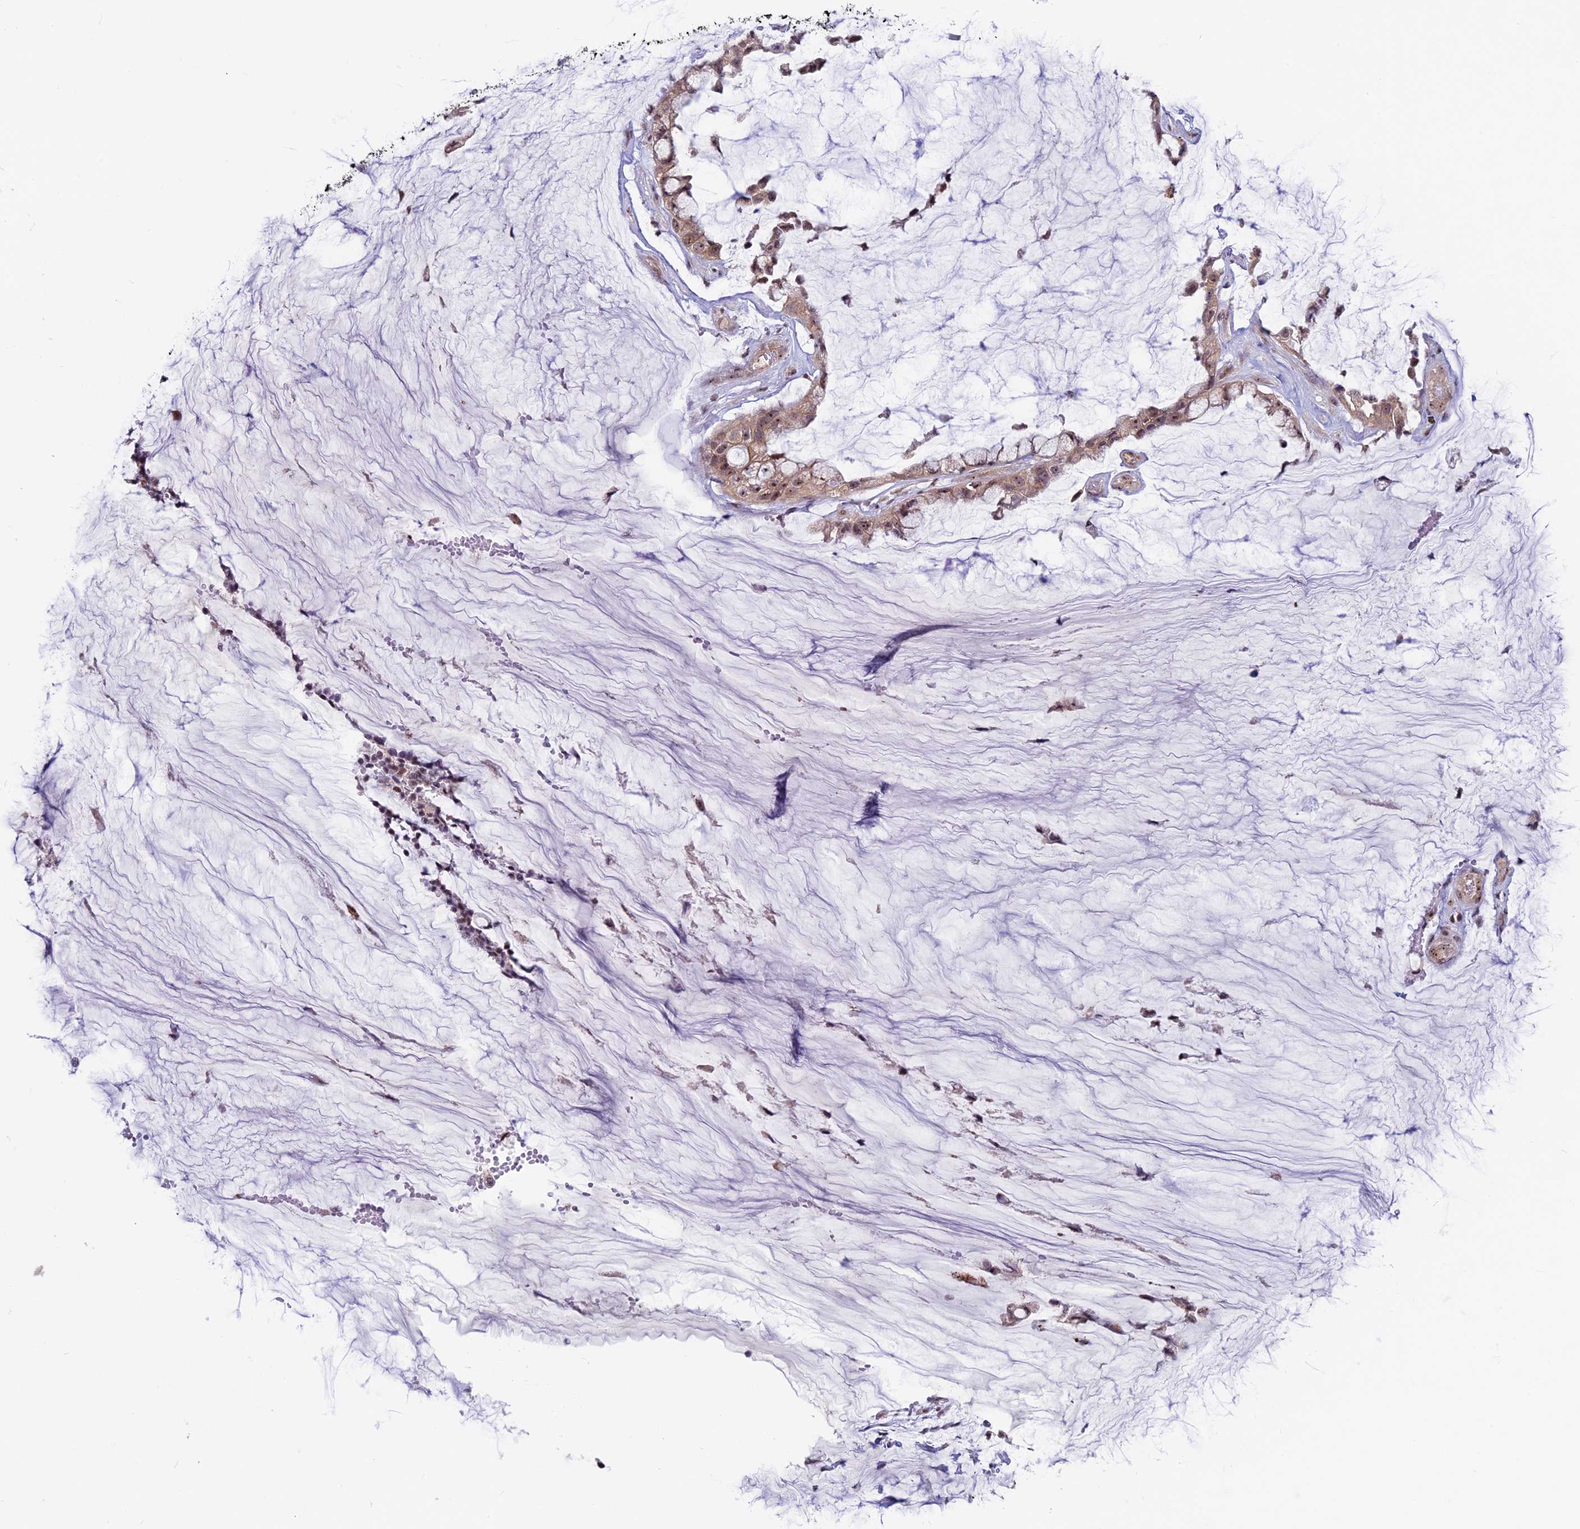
{"staining": {"intensity": "weak", "quantity": ">75%", "location": "nuclear"}, "tissue": "ovarian cancer", "cell_type": "Tumor cells", "image_type": "cancer", "snomed": [{"axis": "morphology", "description": "Cystadenocarcinoma, mucinous, NOS"}, {"axis": "topography", "description": "Ovary"}], "caption": "Ovarian cancer (mucinous cystadenocarcinoma) stained with DAB immunohistochemistry reveals low levels of weak nuclear expression in about >75% of tumor cells.", "gene": "SPIRE1", "patient": {"sex": "female", "age": 39}}